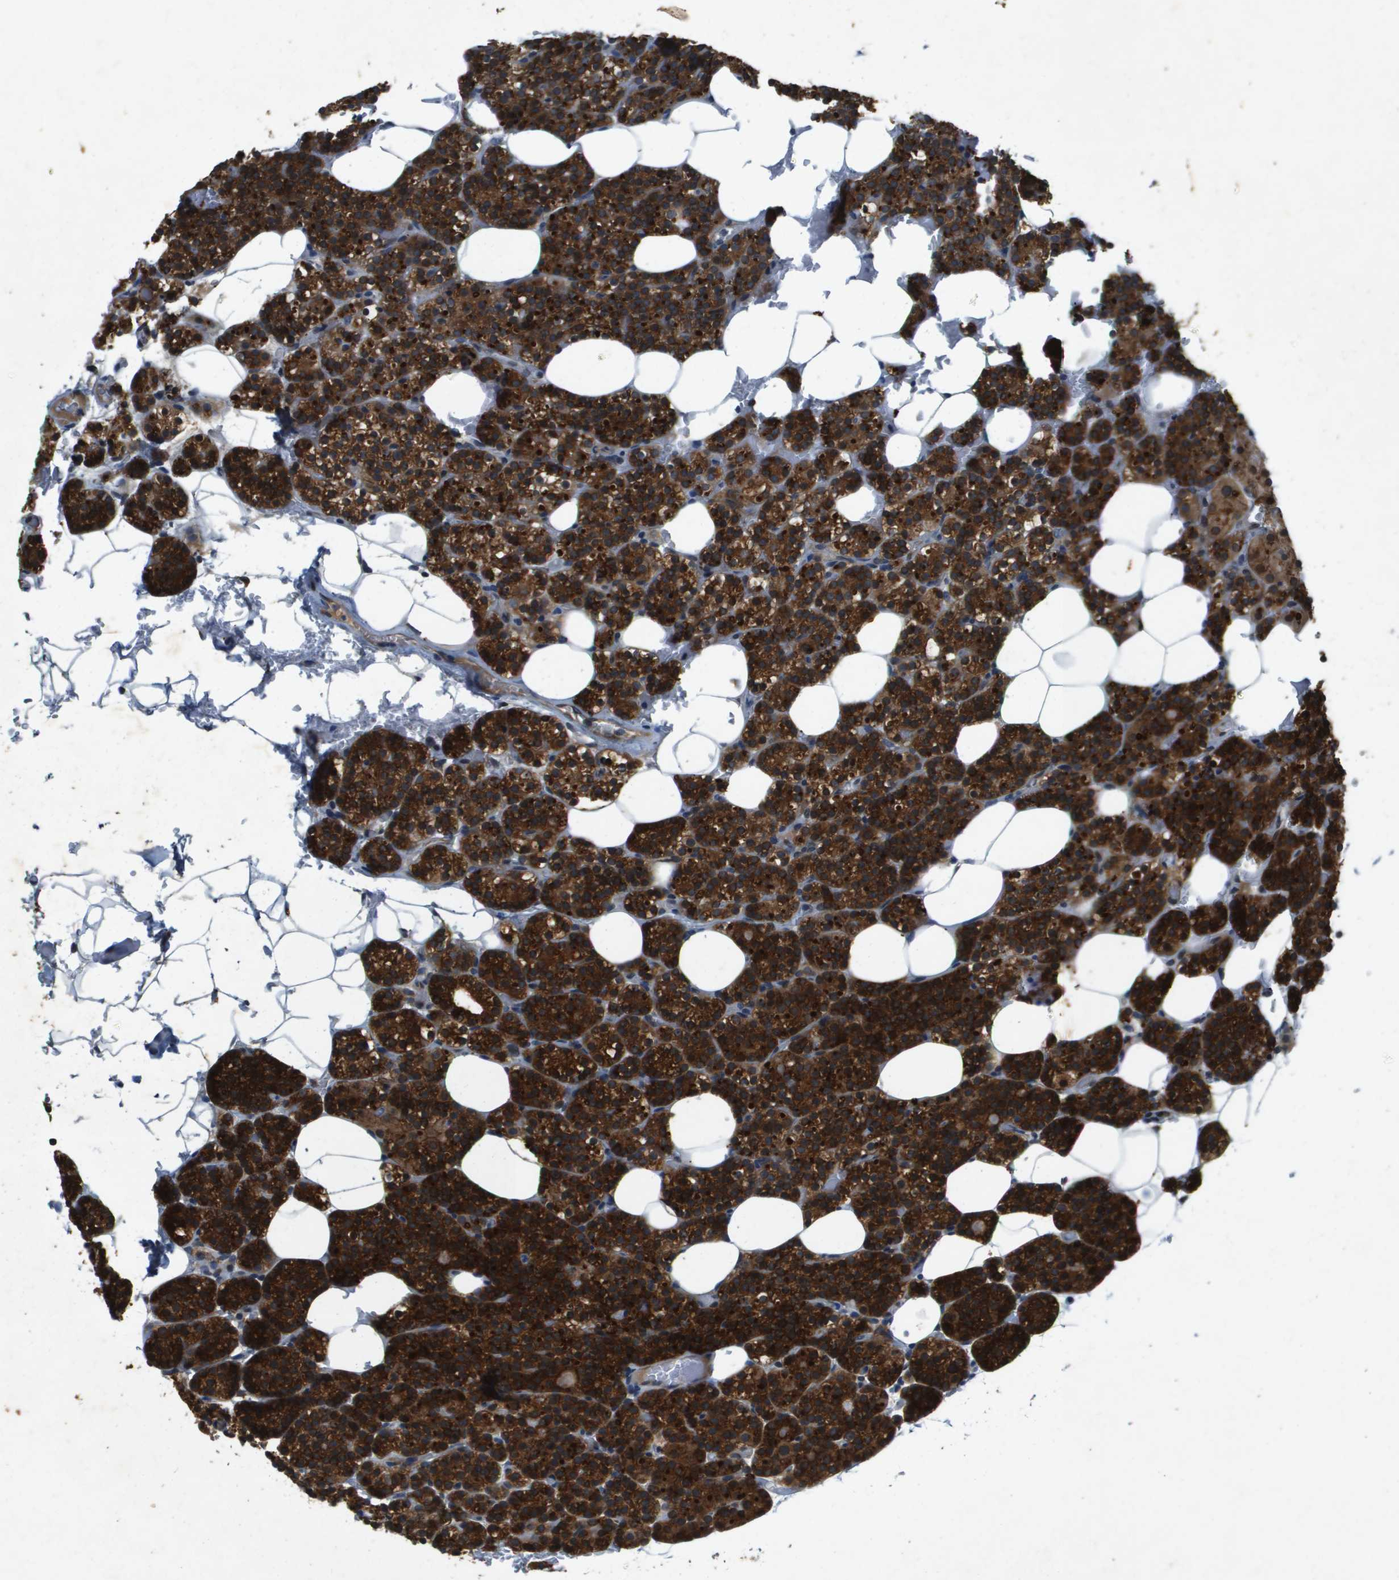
{"staining": {"intensity": "strong", "quantity": ">75%", "location": "cytoplasmic/membranous"}, "tissue": "parathyroid gland", "cell_type": "Glandular cells", "image_type": "normal", "snomed": [{"axis": "morphology", "description": "Normal tissue, NOS"}, {"axis": "morphology", "description": "Inflammation chronic"}, {"axis": "morphology", "description": "Goiter, colloid"}, {"axis": "topography", "description": "Thyroid gland"}, {"axis": "topography", "description": "Parathyroid gland"}], "caption": "This is an image of immunohistochemistry staining of unremarkable parathyroid gland, which shows strong staining in the cytoplasmic/membranous of glandular cells.", "gene": "PGAP3", "patient": {"sex": "male", "age": 65}}